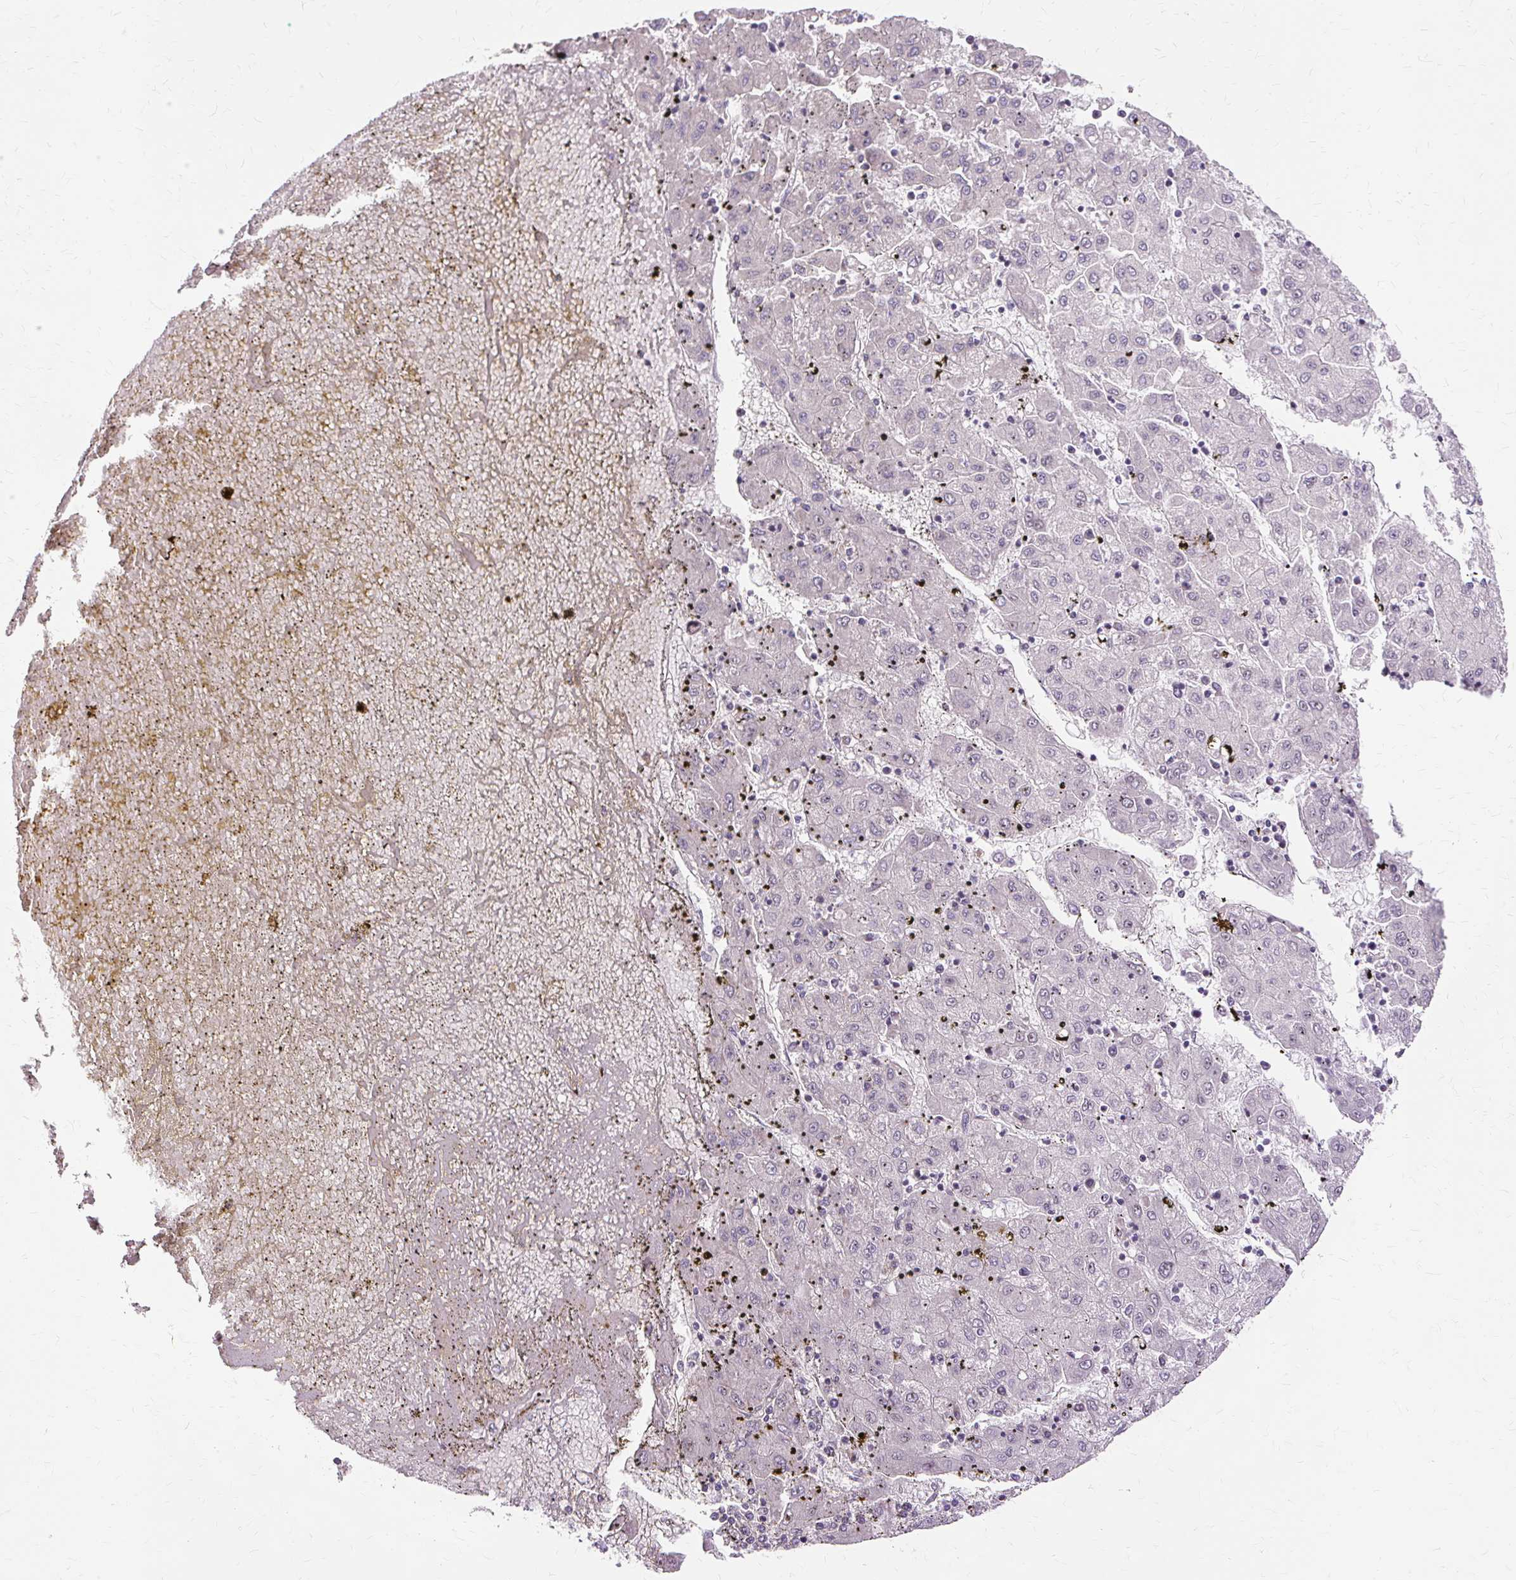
{"staining": {"intensity": "negative", "quantity": "none", "location": "none"}, "tissue": "liver cancer", "cell_type": "Tumor cells", "image_type": "cancer", "snomed": [{"axis": "morphology", "description": "Carcinoma, Hepatocellular, NOS"}, {"axis": "topography", "description": "Liver"}], "caption": "An immunohistochemistry histopathology image of liver cancer is shown. There is no staining in tumor cells of liver cancer.", "gene": "MMACHC", "patient": {"sex": "male", "age": 72}}